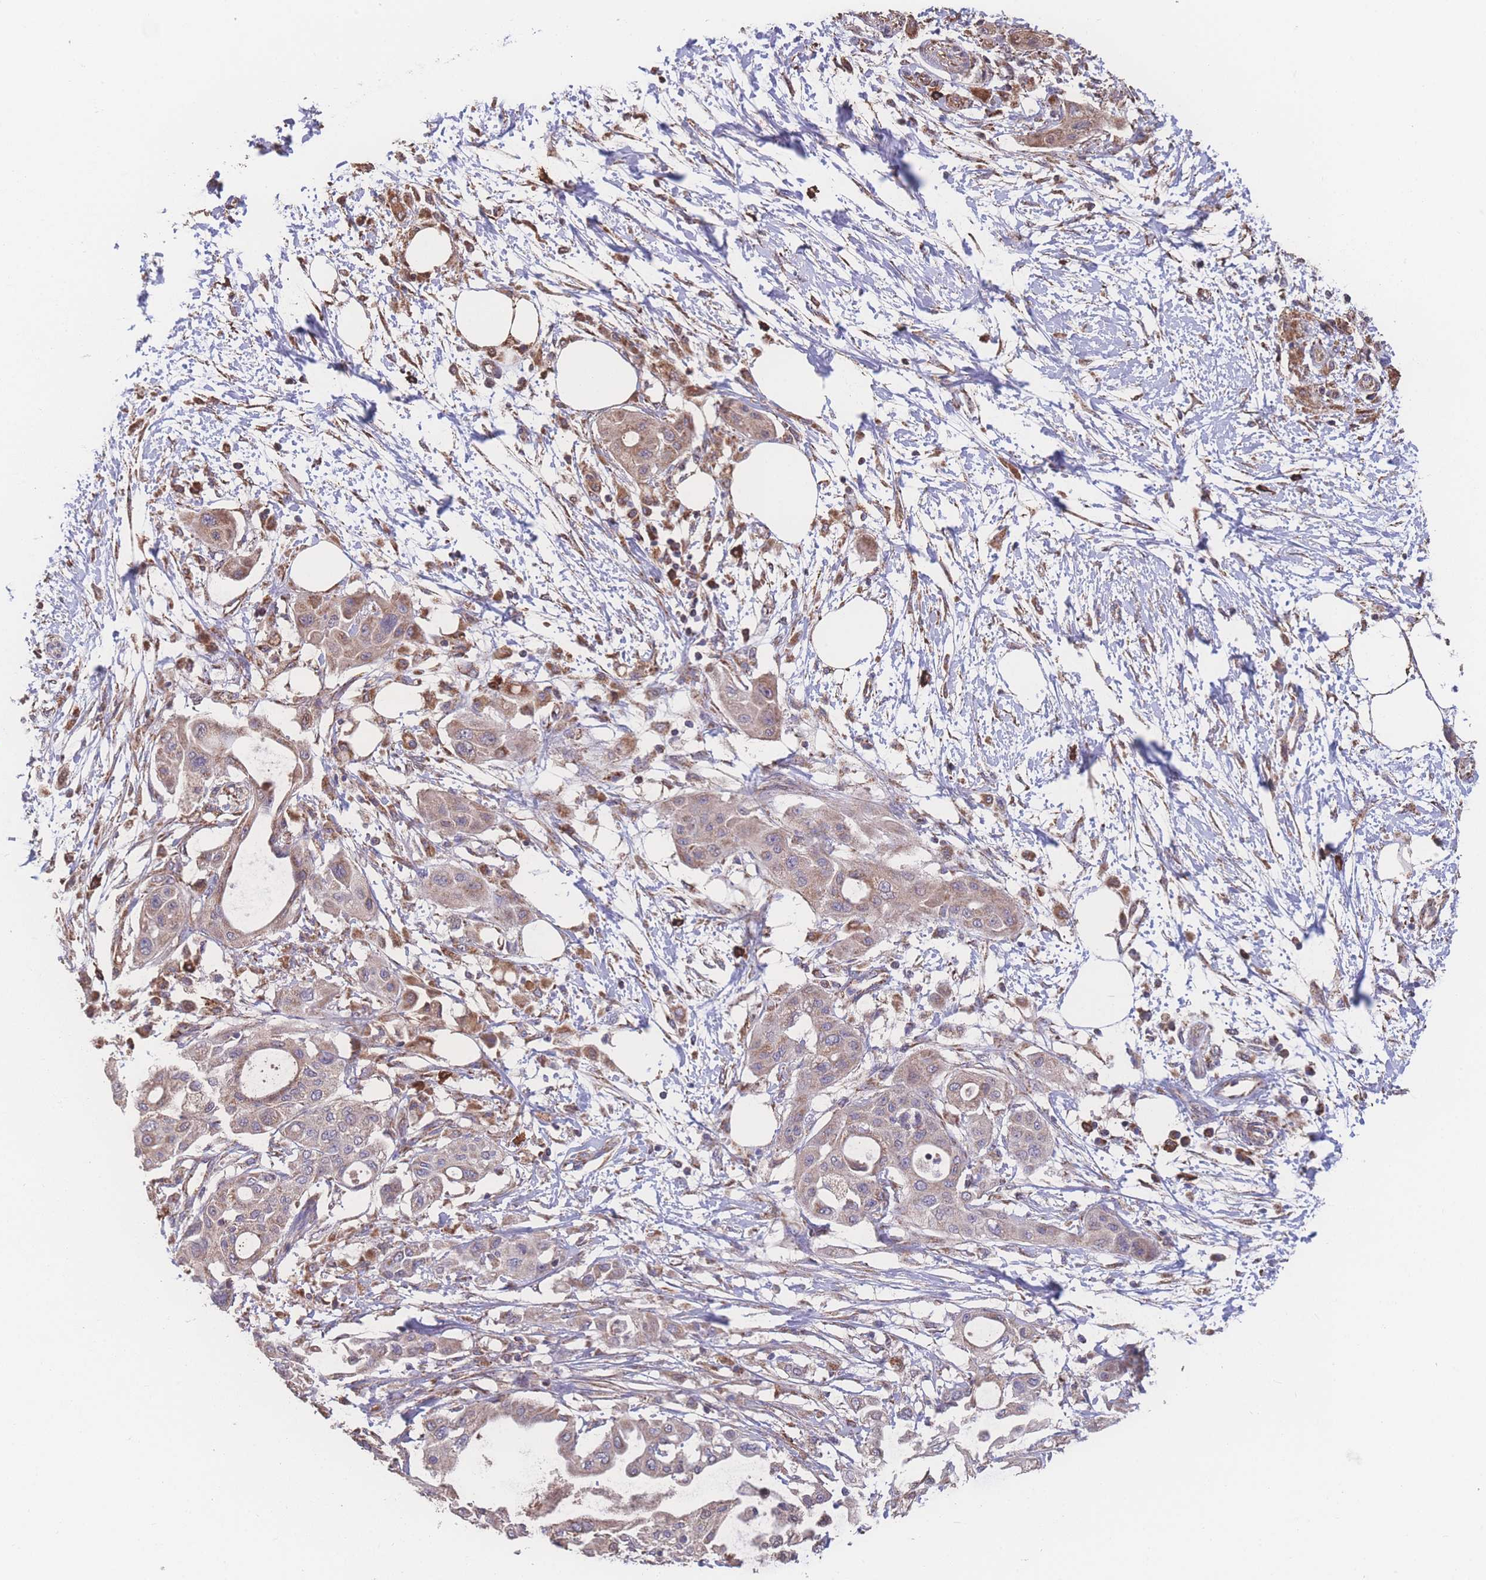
{"staining": {"intensity": "moderate", "quantity": "25%-75%", "location": "cytoplasmic/membranous"}, "tissue": "pancreatic cancer", "cell_type": "Tumor cells", "image_type": "cancer", "snomed": [{"axis": "morphology", "description": "Adenocarcinoma, NOS"}, {"axis": "topography", "description": "Pancreas"}], "caption": "Pancreatic adenocarcinoma stained for a protein reveals moderate cytoplasmic/membranous positivity in tumor cells.", "gene": "SGSM3", "patient": {"sex": "male", "age": 68}}